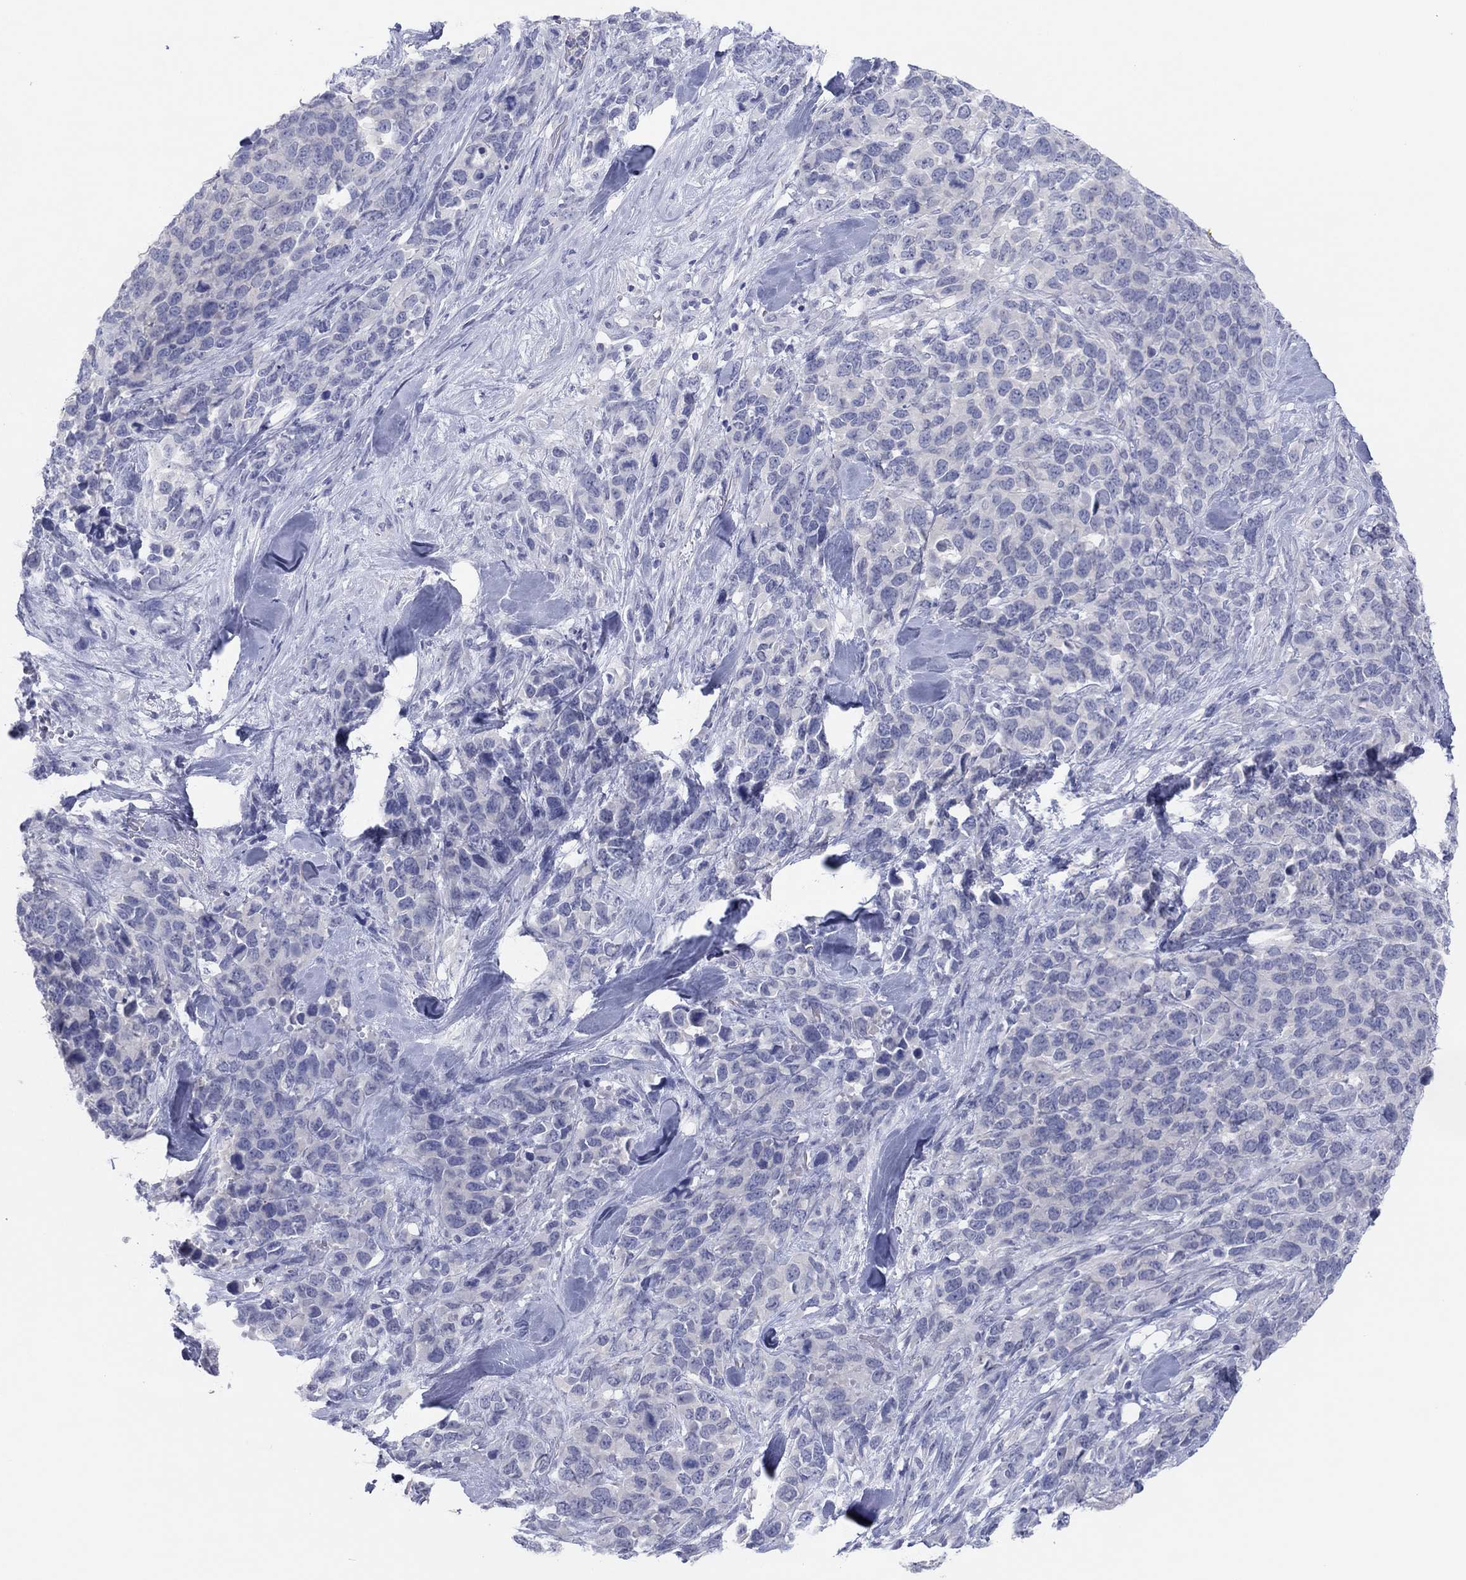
{"staining": {"intensity": "negative", "quantity": "none", "location": "none"}, "tissue": "melanoma", "cell_type": "Tumor cells", "image_type": "cancer", "snomed": [{"axis": "morphology", "description": "Malignant melanoma, Metastatic site"}, {"axis": "topography", "description": "Skin"}], "caption": "Immunohistochemistry of human malignant melanoma (metastatic site) reveals no staining in tumor cells.", "gene": "CPNE6", "patient": {"sex": "male", "age": 84}}